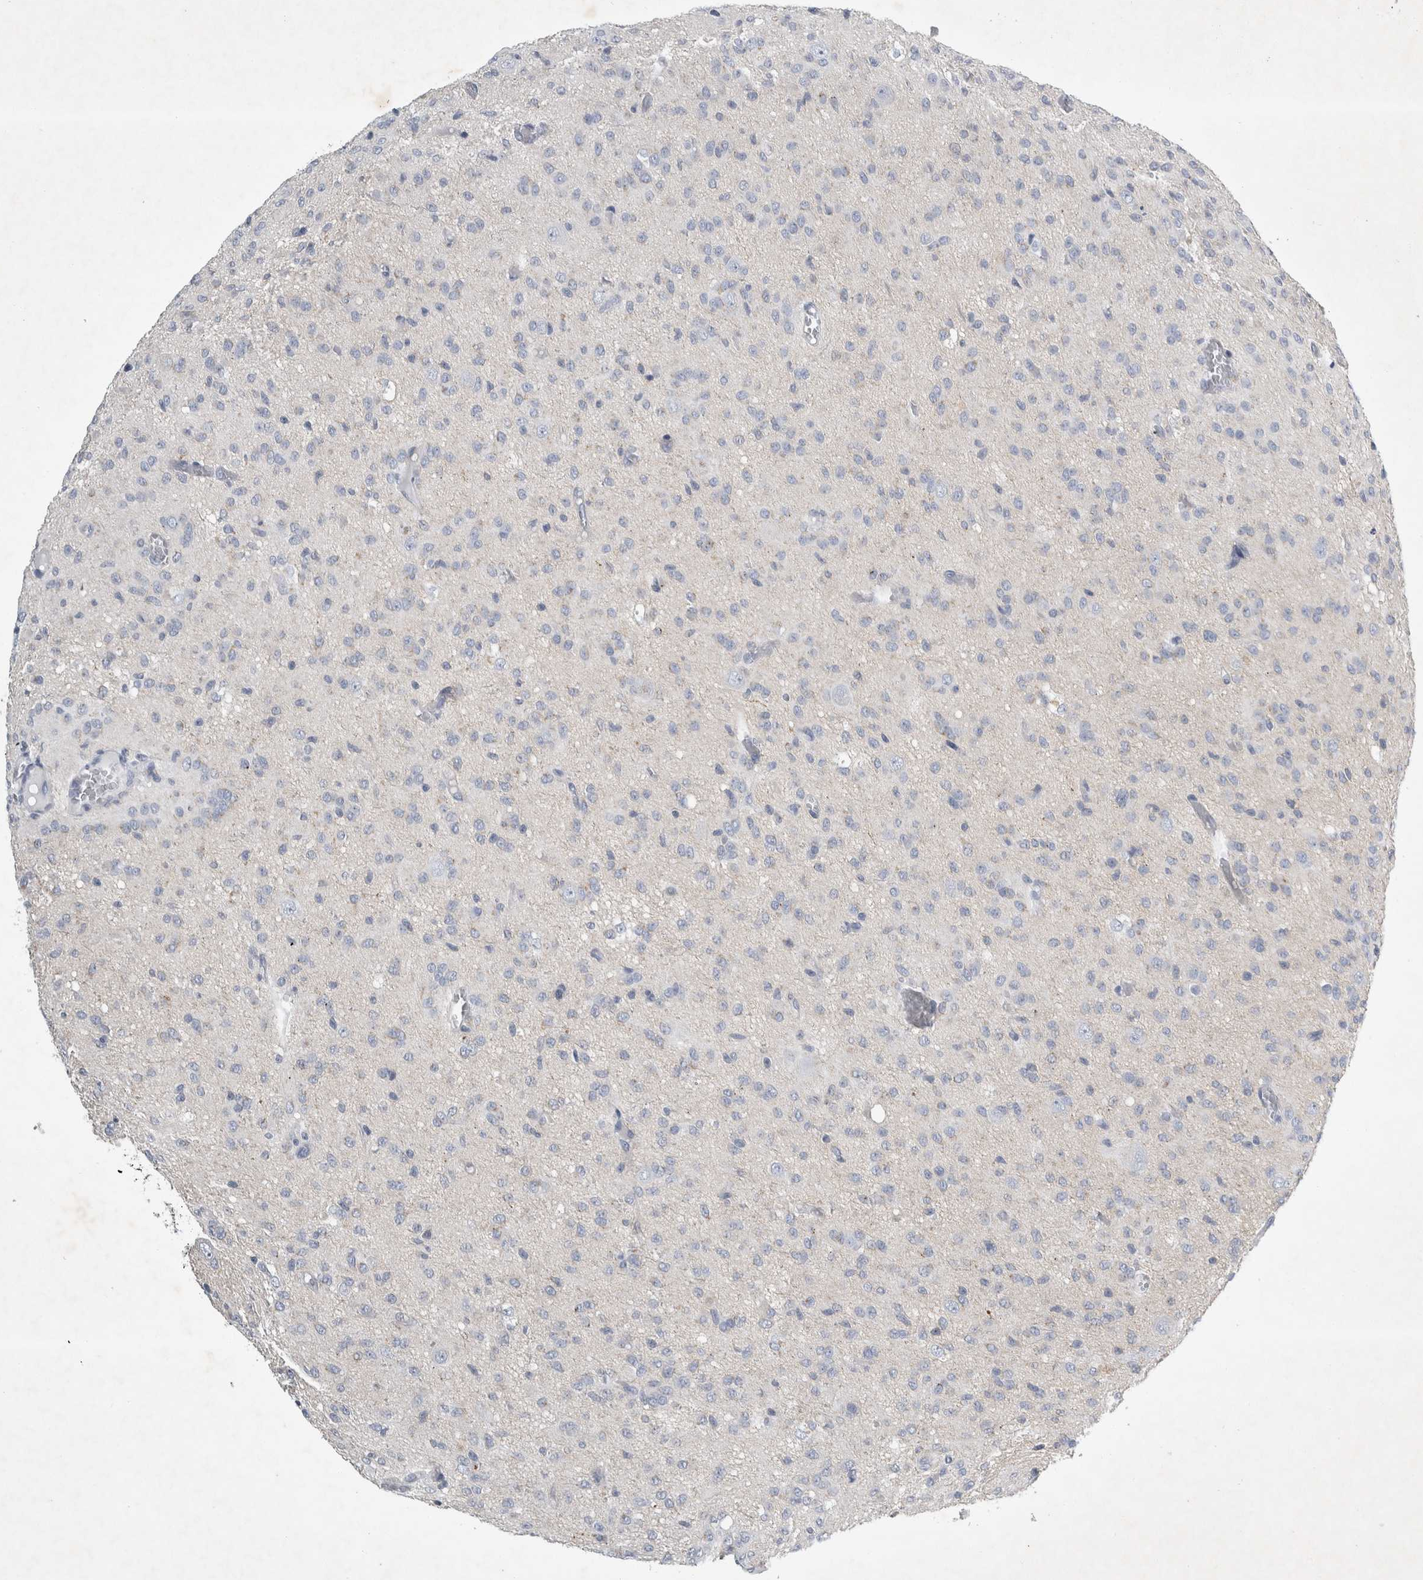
{"staining": {"intensity": "negative", "quantity": "none", "location": "none"}, "tissue": "glioma", "cell_type": "Tumor cells", "image_type": "cancer", "snomed": [{"axis": "morphology", "description": "Glioma, malignant, High grade"}, {"axis": "topography", "description": "Brain"}], "caption": "High magnification brightfield microscopy of glioma stained with DAB (3,3'-diaminobenzidine) (brown) and counterstained with hematoxylin (blue): tumor cells show no significant expression.", "gene": "FXYD7", "patient": {"sex": "female", "age": 59}}